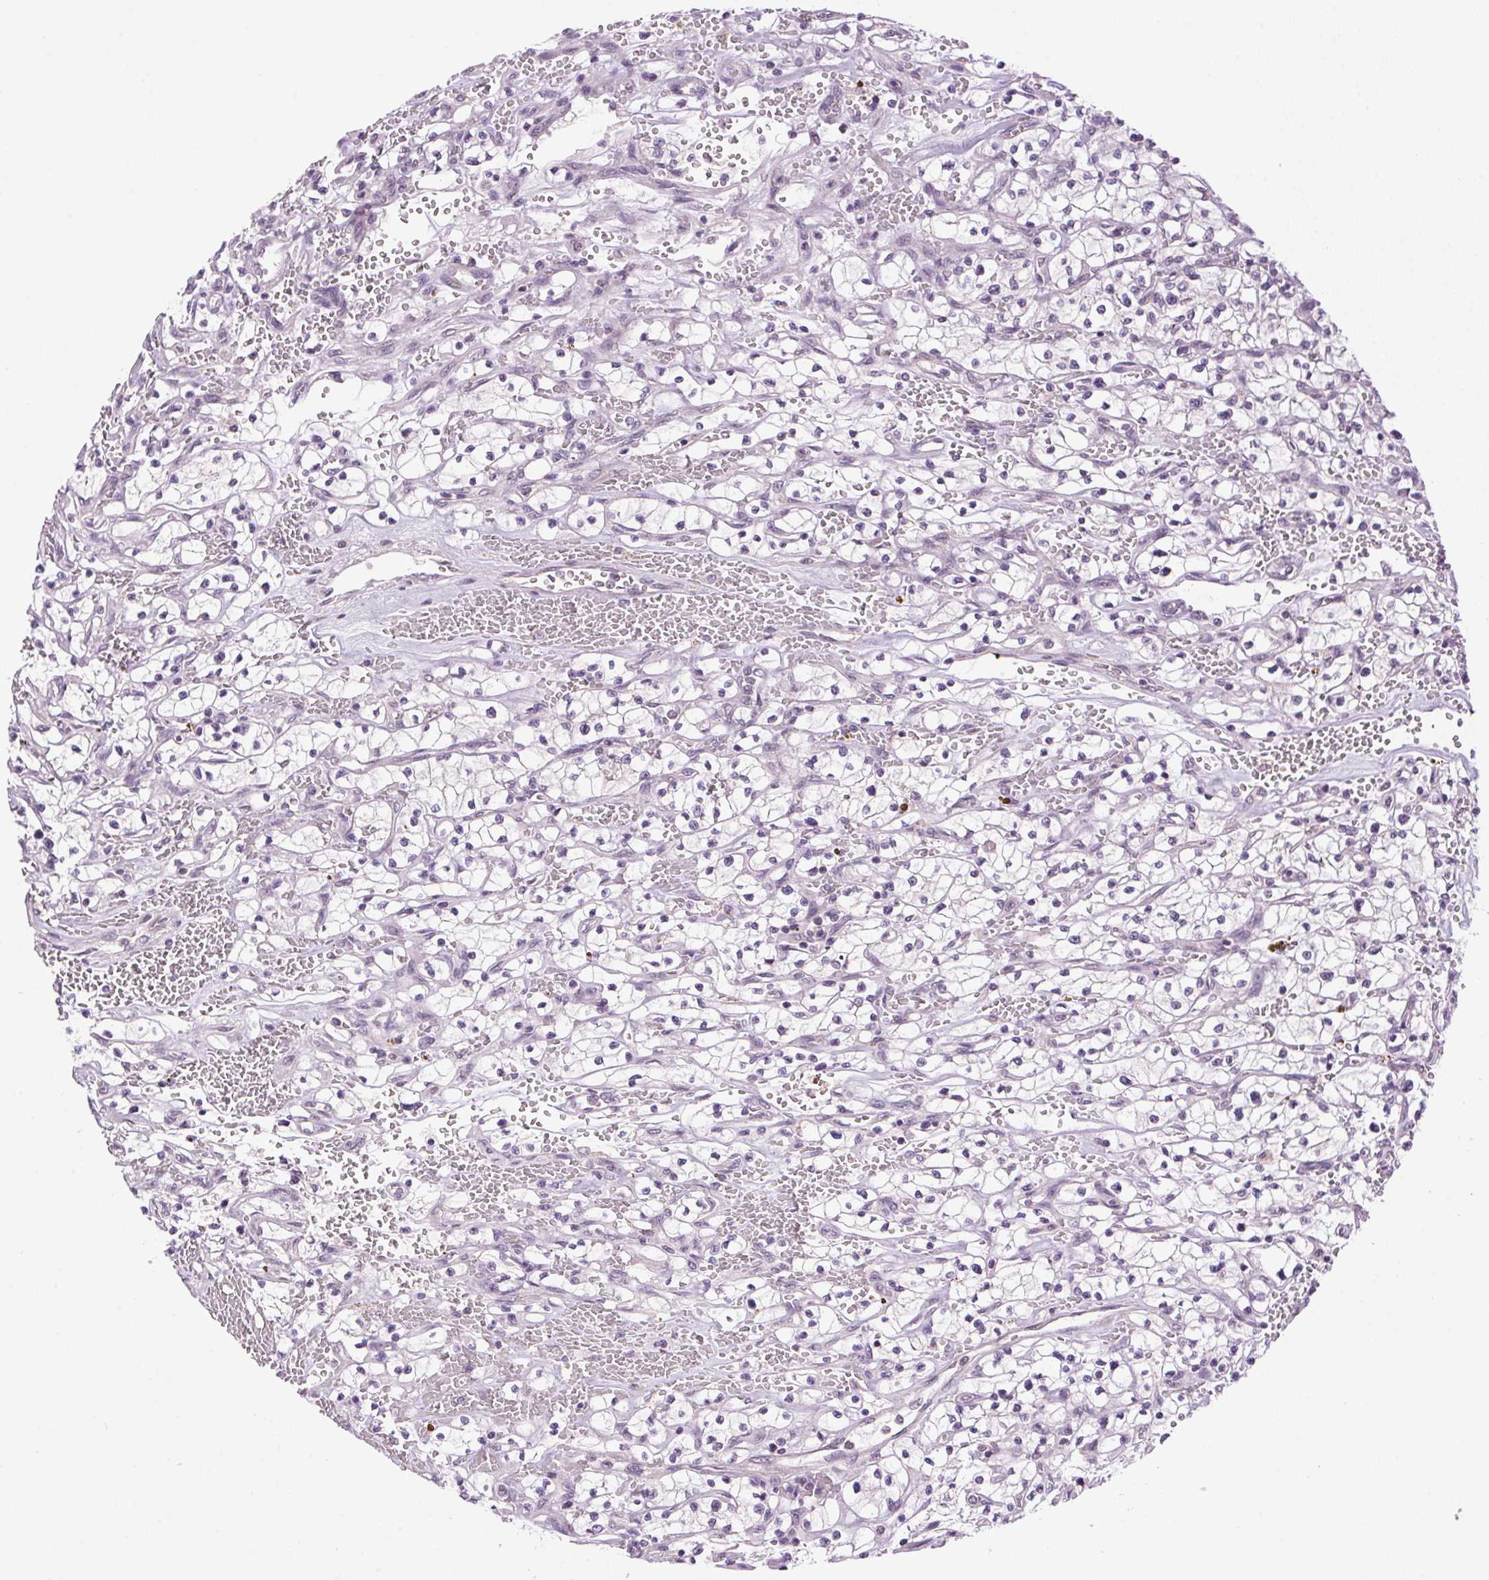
{"staining": {"intensity": "negative", "quantity": "none", "location": "none"}, "tissue": "renal cancer", "cell_type": "Tumor cells", "image_type": "cancer", "snomed": [{"axis": "morphology", "description": "Adenocarcinoma, NOS"}, {"axis": "topography", "description": "Kidney"}], "caption": "This is an immunohistochemistry image of renal cancer (adenocarcinoma). There is no expression in tumor cells.", "gene": "SMIM13", "patient": {"sex": "female", "age": 64}}